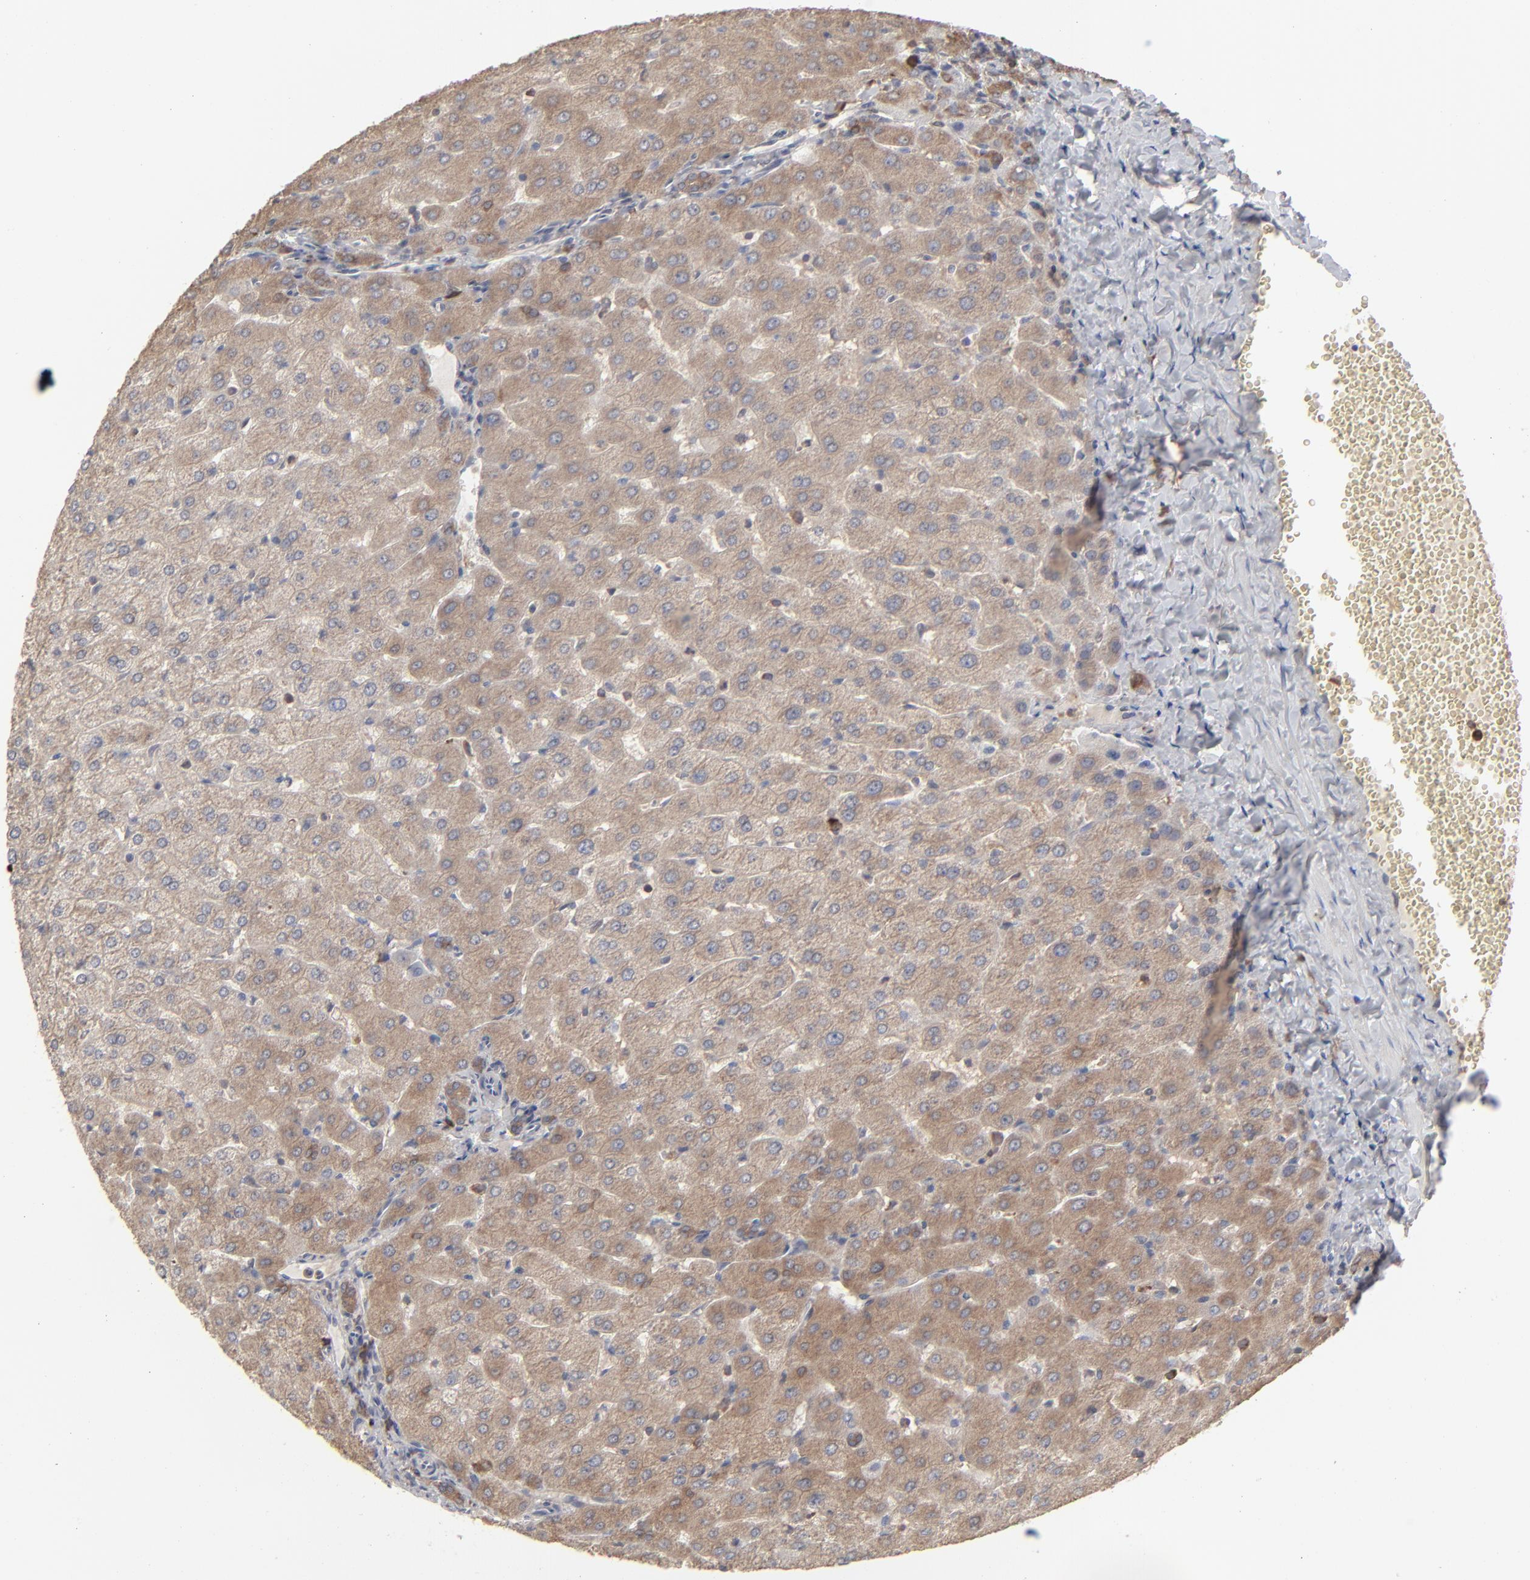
{"staining": {"intensity": "moderate", "quantity": ">75%", "location": "cytoplasmic/membranous"}, "tissue": "liver", "cell_type": "Cholangiocytes", "image_type": "normal", "snomed": [{"axis": "morphology", "description": "Normal tissue, NOS"}, {"axis": "morphology", "description": "Fibrosis, NOS"}, {"axis": "topography", "description": "Liver"}], "caption": "Protein expression analysis of benign liver reveals moderate cytoplasmic/membranous positivity in about >75% of cholangiocytes. (Brightfield microscopy of DAB IHC at high magnification).", "gene": "NME1", "patient": {"sex": "female", "age": 29}}